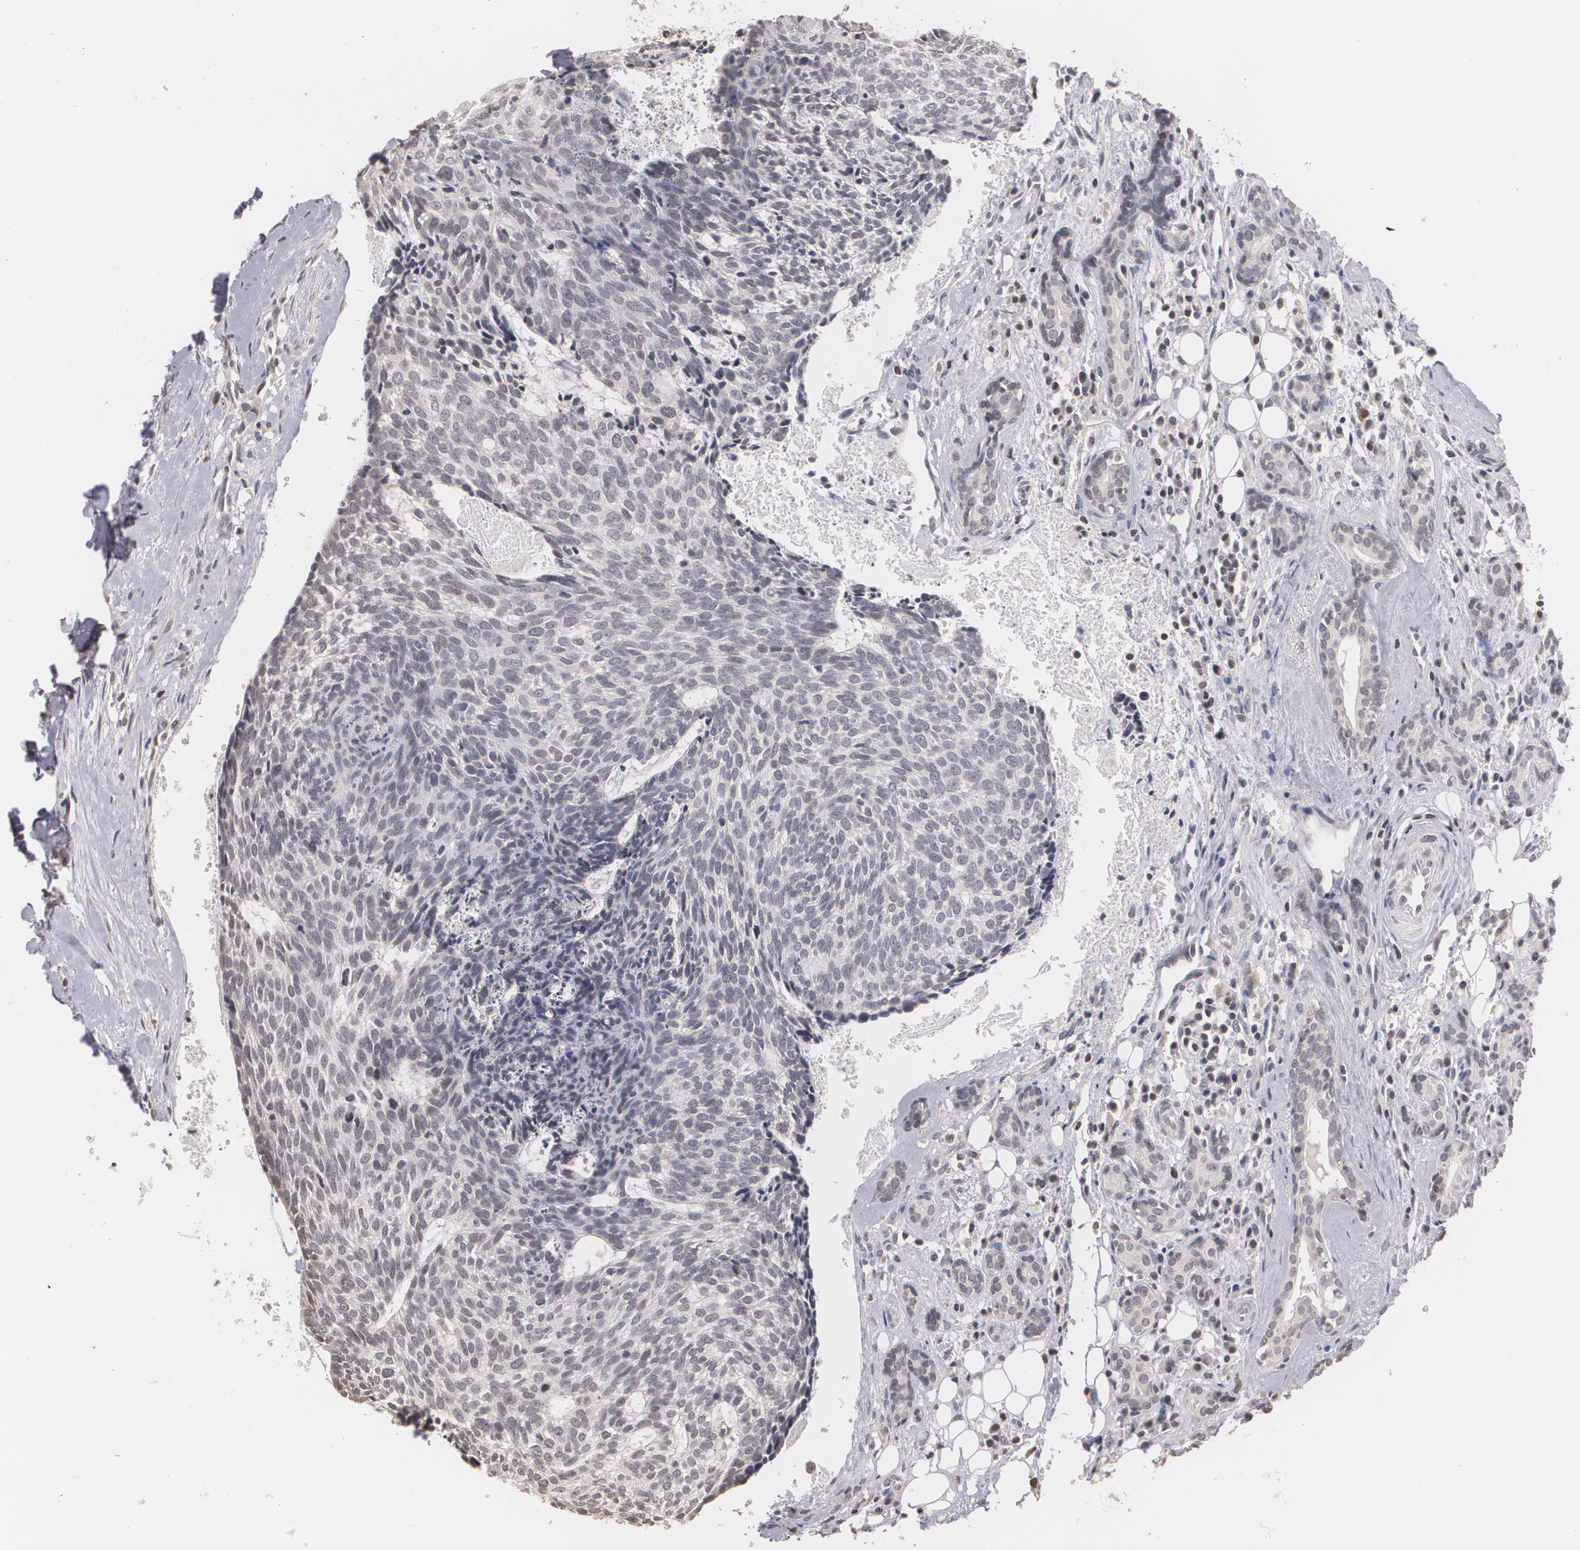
{"staining": {"intensity": "negative", "quantity": "none", "location": "none"}, "tissue": "head and neck cancer", "cell_type": "Tumor cells", "image_type": "cancer", "snomed": [{"axis": "morphology", "description": "Squamous cell carcinoma, NOS"}, {"axis": "topography", "description": "Salivary gland"}, {"axis": "topography", "description": "Head-Neck"}], "caption": "Tumor cells show no significant staining in head and neck cancer (squamous cell carcinoma).", "gene": "THRB", "patient": {"sex": "male", "age": 70}}